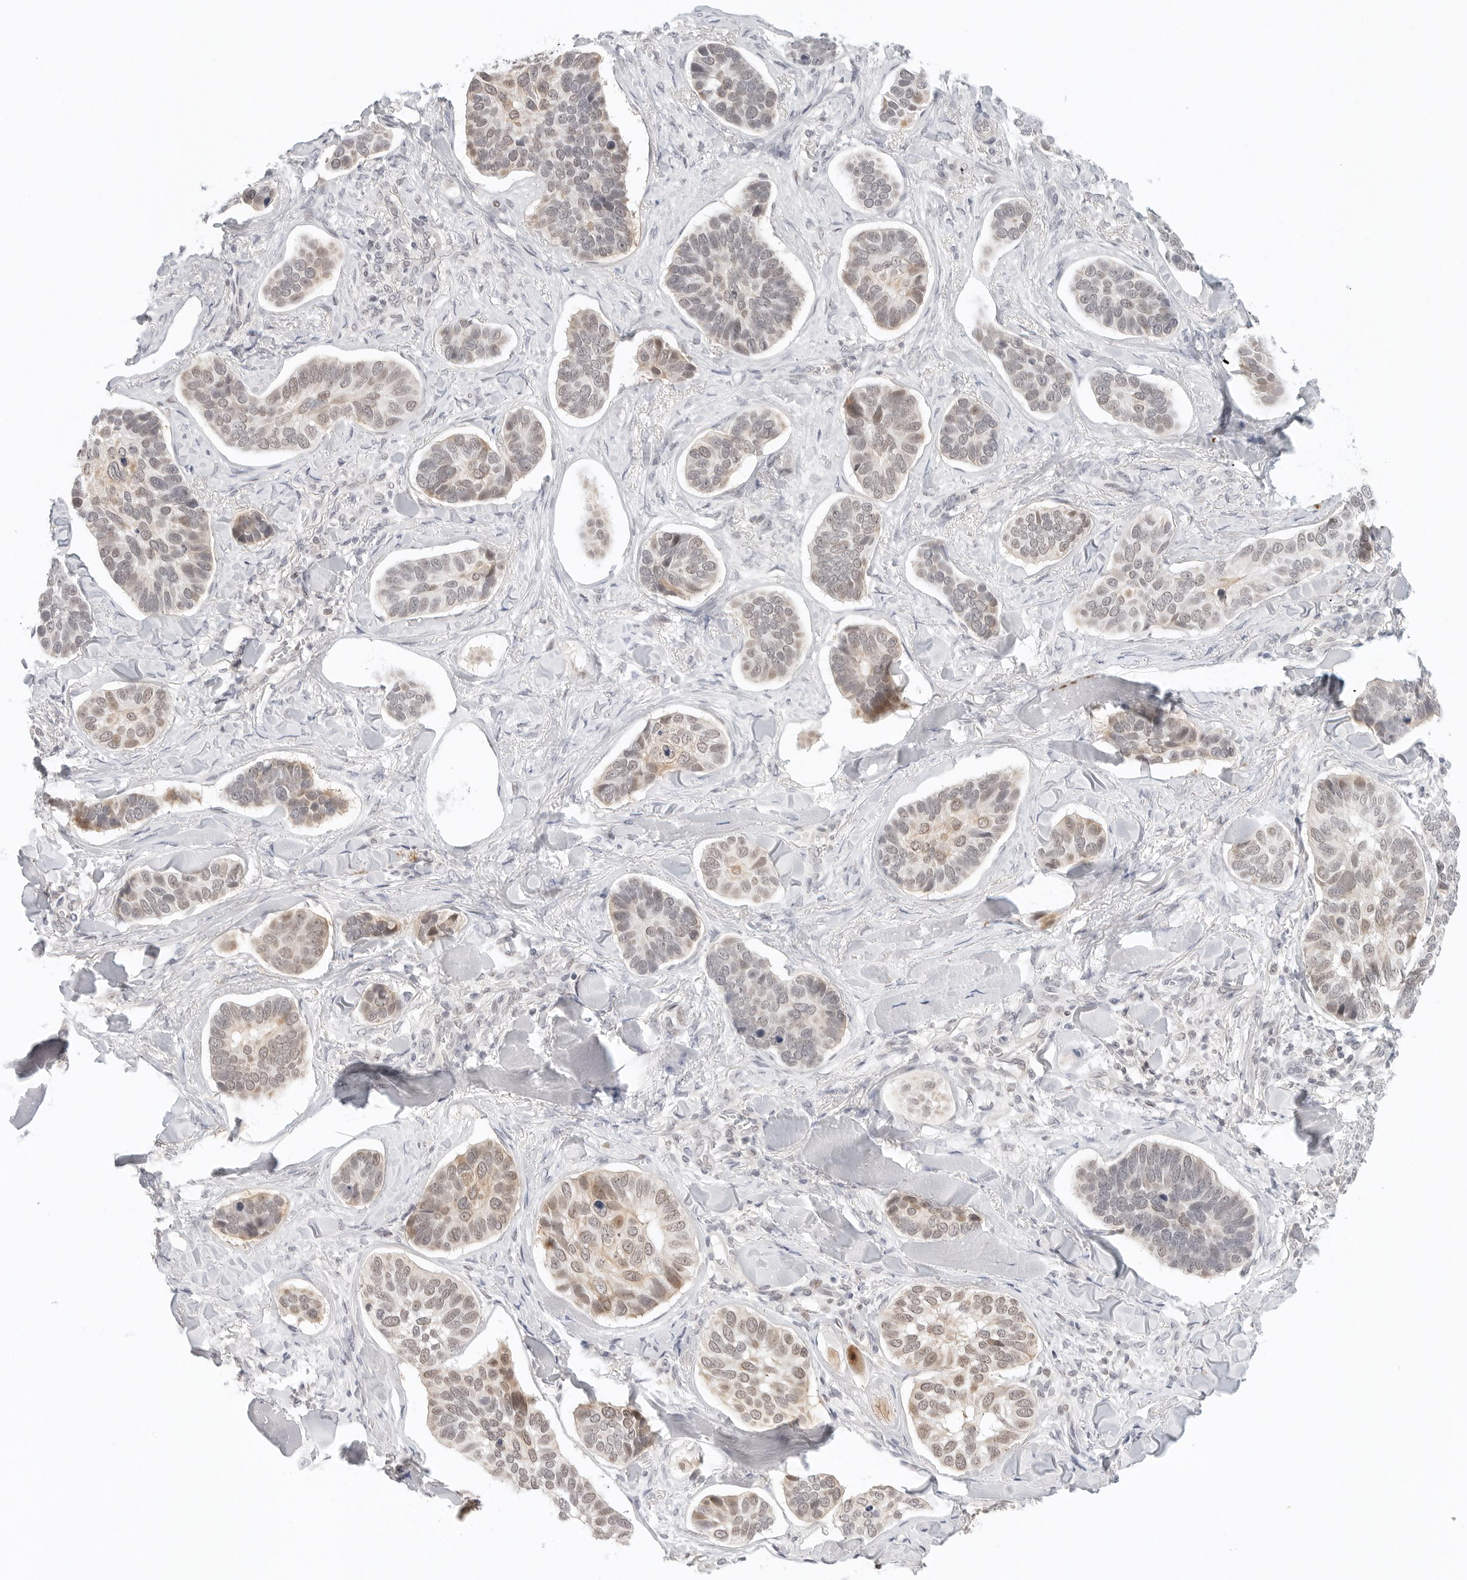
{"staining": {"intensity": "weak", "quantity": "25%-75%", "location": "nuclear"}, "tissue": "skin cancer", "cell_type": "Tumor cells", "image_type": "cancer", "snomed": [{"axis": "morphology", "description": "Basal cell carcinoma"}, {"axis": "topography", "description": "Skin"}], "caption": "Immunohistochemistry histopathology image of human skin cancer (basal cell carcinoma) stained for a protein (brown), which reveals low levels of weak nuclear expression in about 25%-75% of tumor cells.", "gene": "TSEN2", "patient": {"sex": "male", "age": 62}}